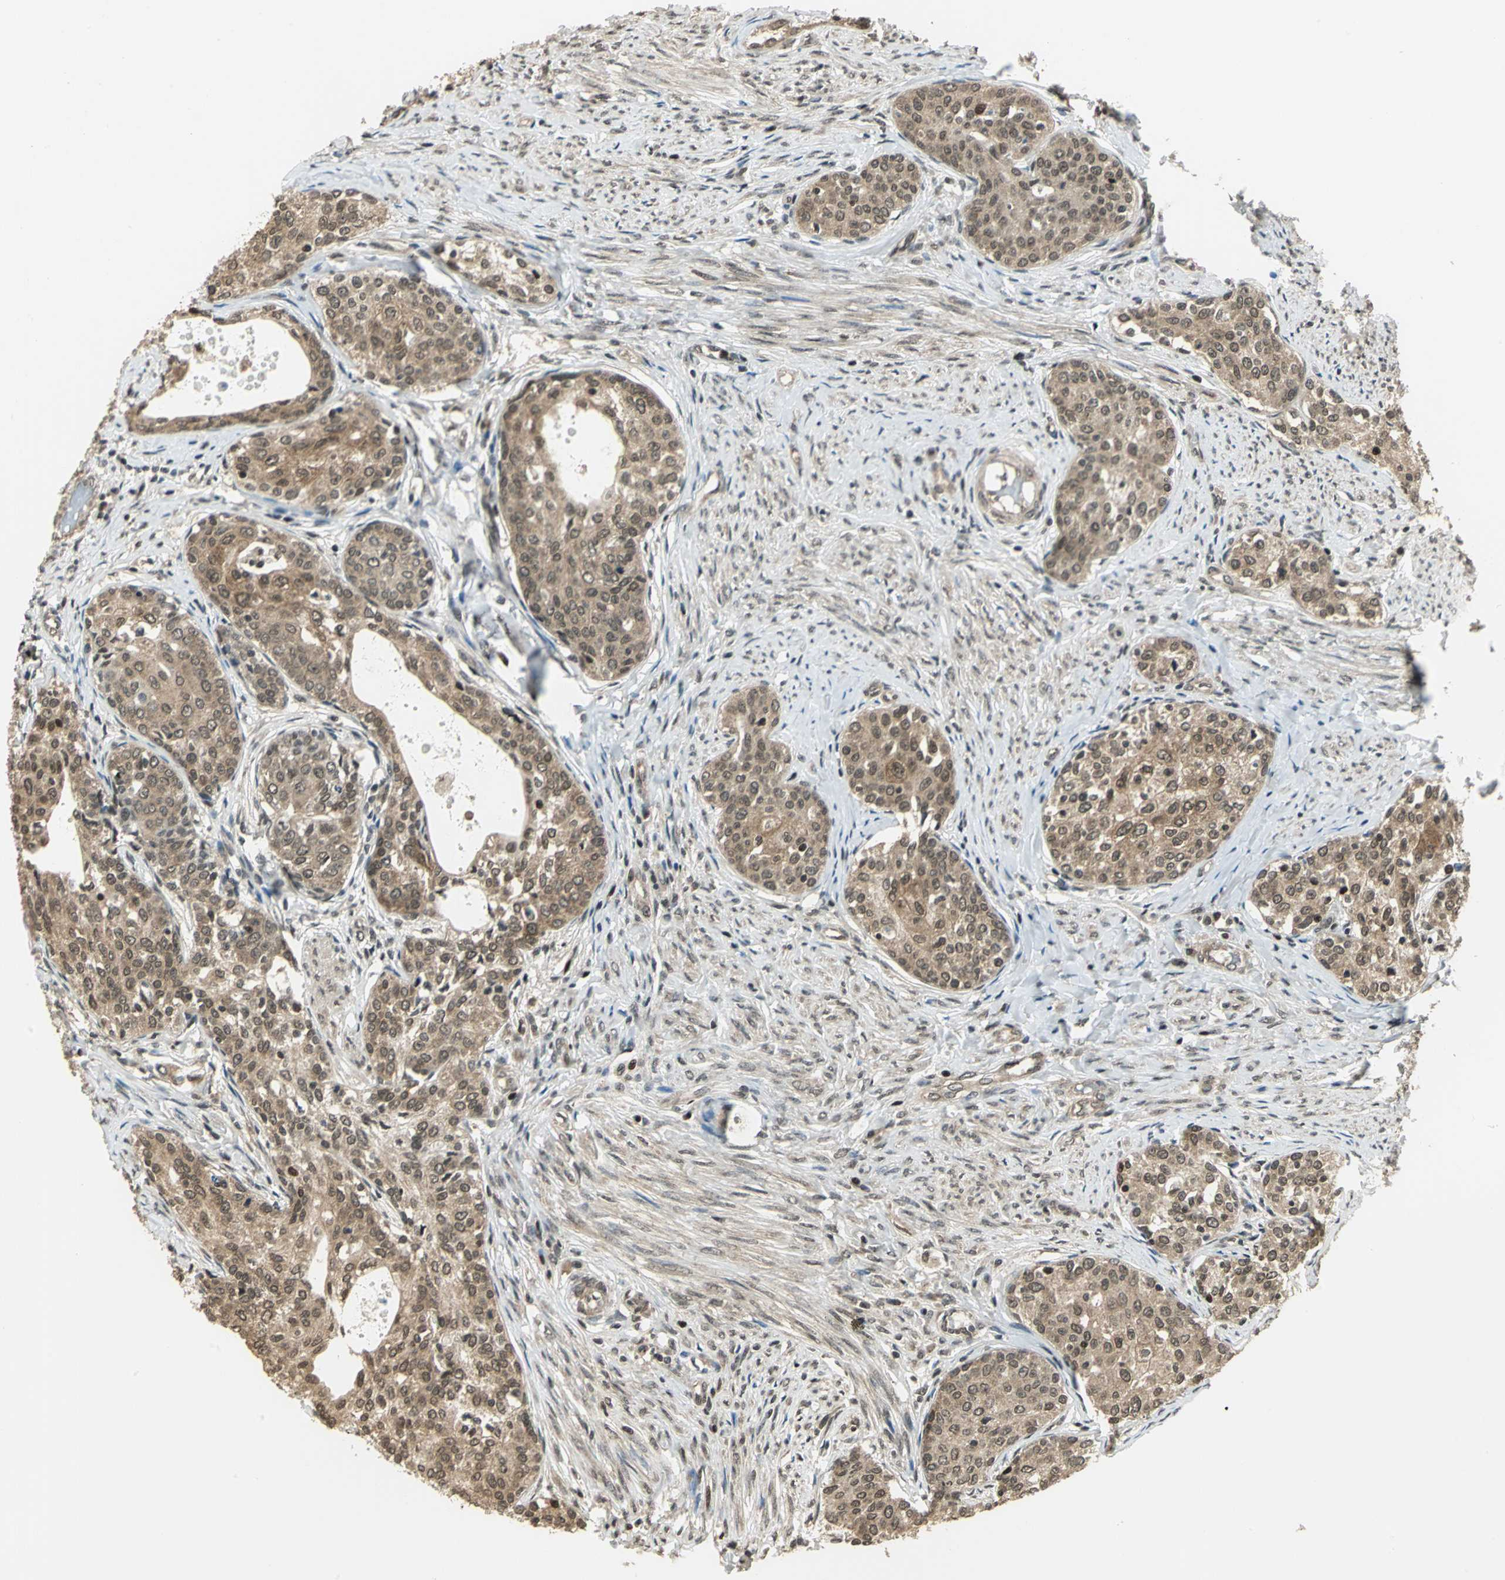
{"staining": {"intensity": "moderate", "quantity": ">75%", "location": "cytoplasmic/membranous,nuclear"}, "tissue": "cervical cancer", "cell_type": "Tumor cells", "image_type": "cancer", "snomed": [{"axis": "morphology", "description": "Squamous cell carcinoma, NOS"}, {"axis": "morphology", "description": "Adenocarcinoma, NOS"}, {"axis": "topography", "description": "Cervix"}], "caption": "DAB immunohistochemical staining of cervical cancer (squamous cell carcinoma) displays moderate cytoplasmic/membranous and nuclear protein staining in approximately >75% of tumor cells.", "gene": "PSMC3", "patient": {"sex": "female", "age": 52}}